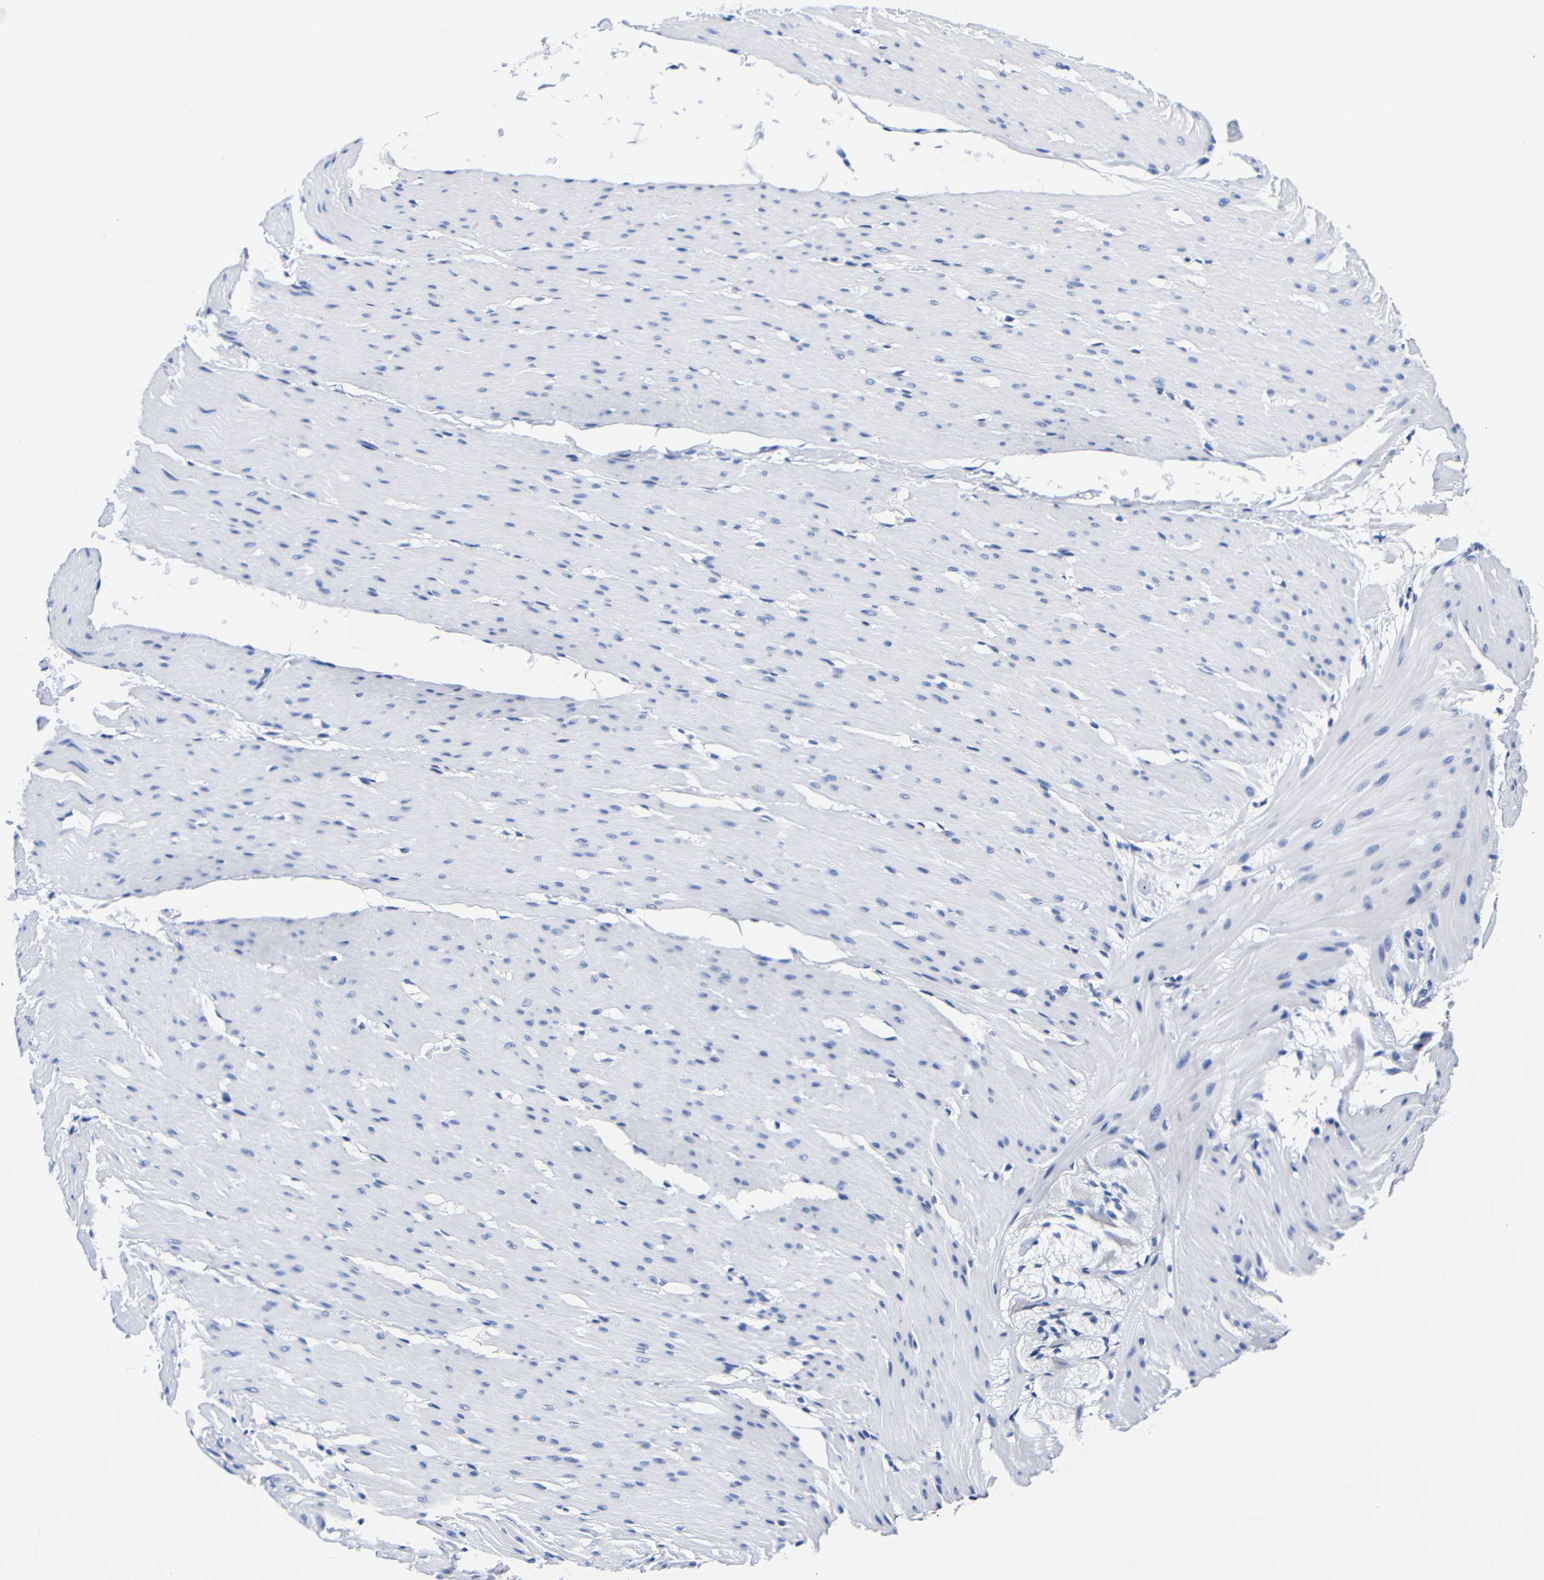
{"staining": {"intensity": "negative", "quantity": "none", "location": "none"}, "tissue": "smooth muscle", "cell_type": "Smooth muscle cells", "image_type": "normal", "snomed": [{"axis": "morphology", "description": "Normal tissue, NOS"}, {"axis": "topography", "description": "Smooth muscle"}, {"axis": "topography", "description": "Colon"}], "caption": "Human smooth muscle stained for a protein using immunohistochemistry displays no positivity in smooth muscle cells.", "gene": "CLEC4G", "patient": {"sex": "male", "age": 67}}